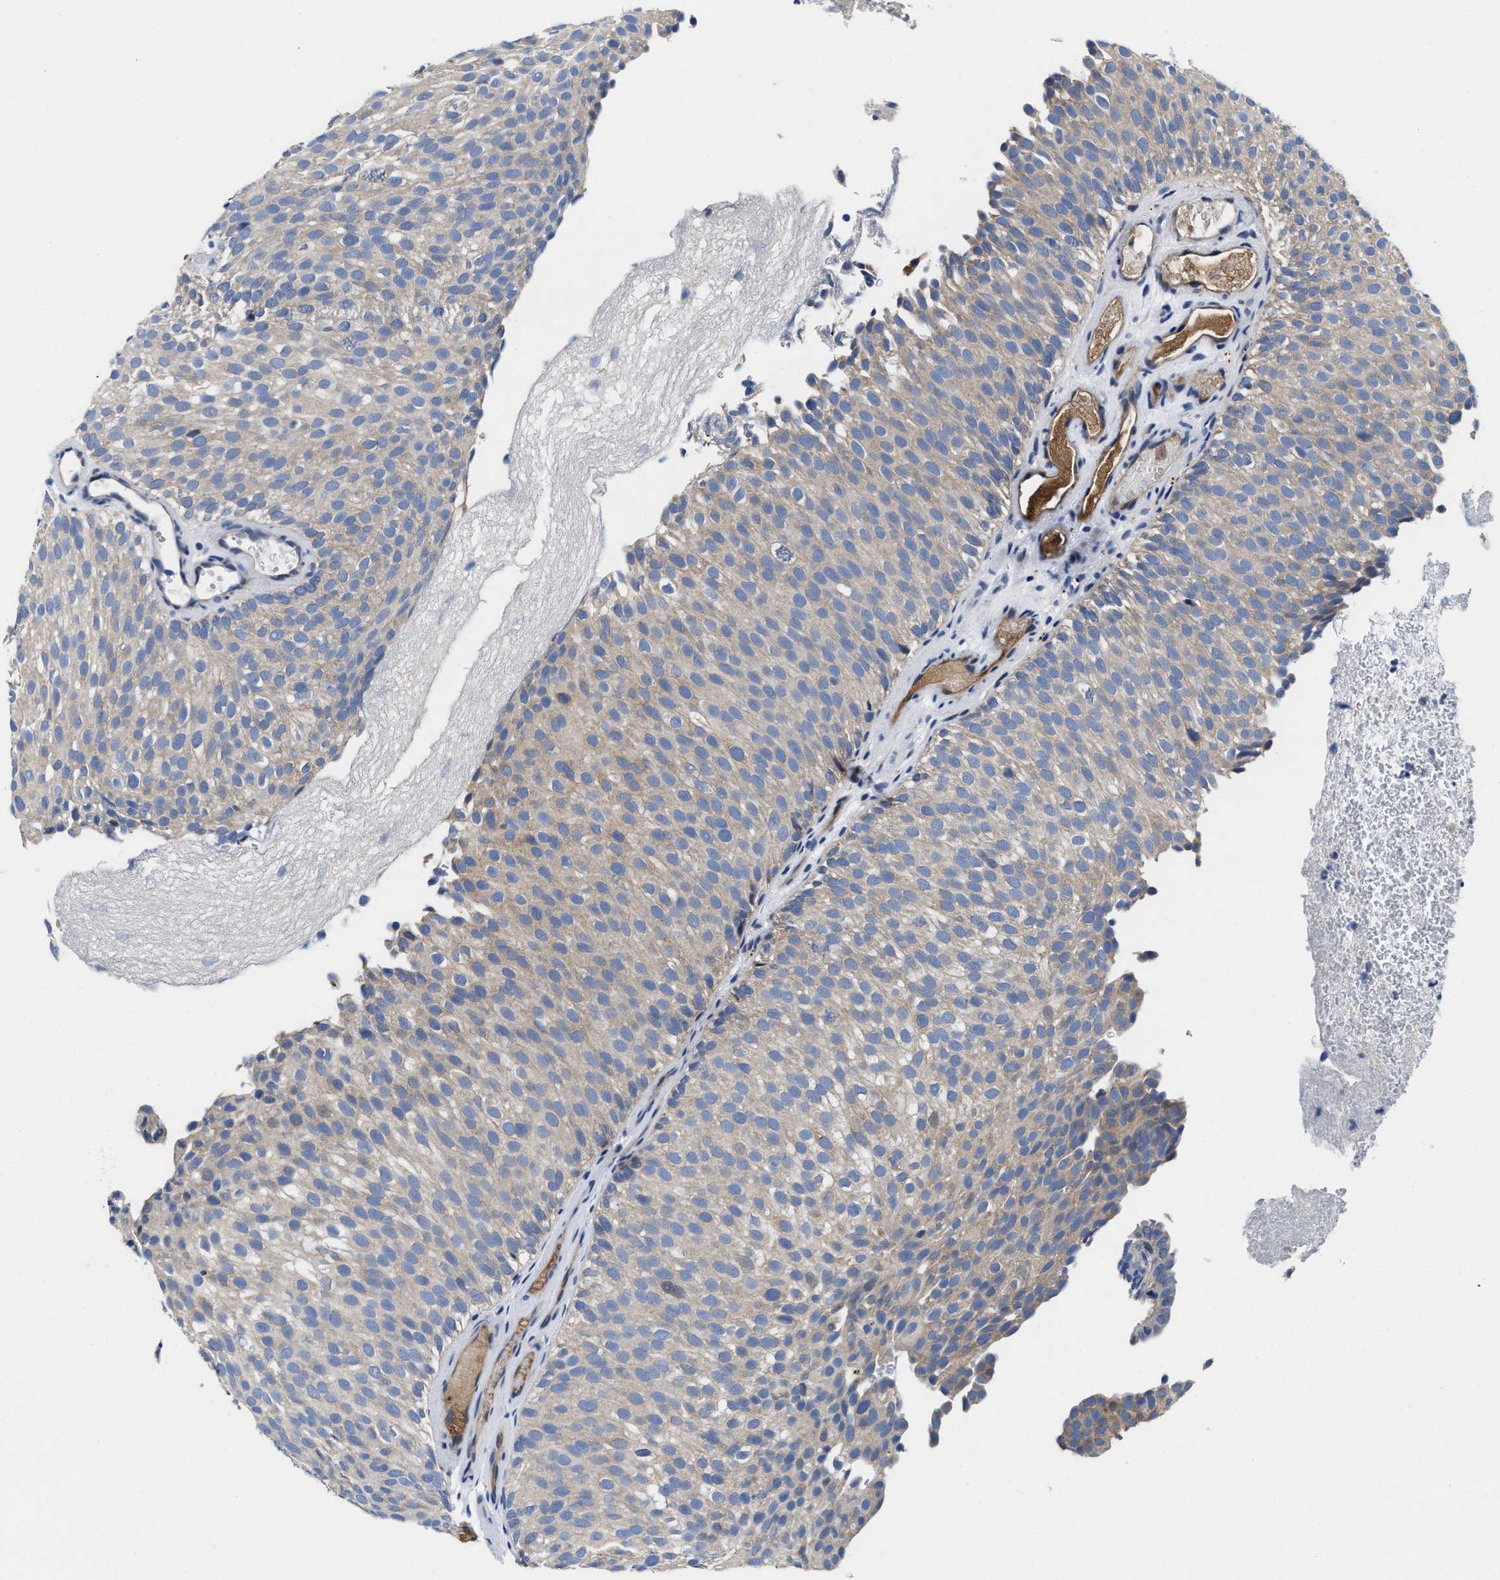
{"staining": {"intensity": "weak", "quantity": "<25%", "location": "cytoplasmic/membranous"}, "tissue": "urothelial cancer", "cell_type": "Tumor cells", "image_type": "cancer", "snomed": [{"axis": "morphology", "description": "Urothelial carcinoma, Low grade"}, {"axis": "topography", "description": "Urinary bladder"}], "caption": "The histopathology image displays no significant positivity in tumor cells of urothelial cancer. (DAB (3,3'-diaminobenzidine) immunohistochemistry (IHC), high magnification).", "gene": "DHRS13", "patient": {"sex": "male", "age": 78}}